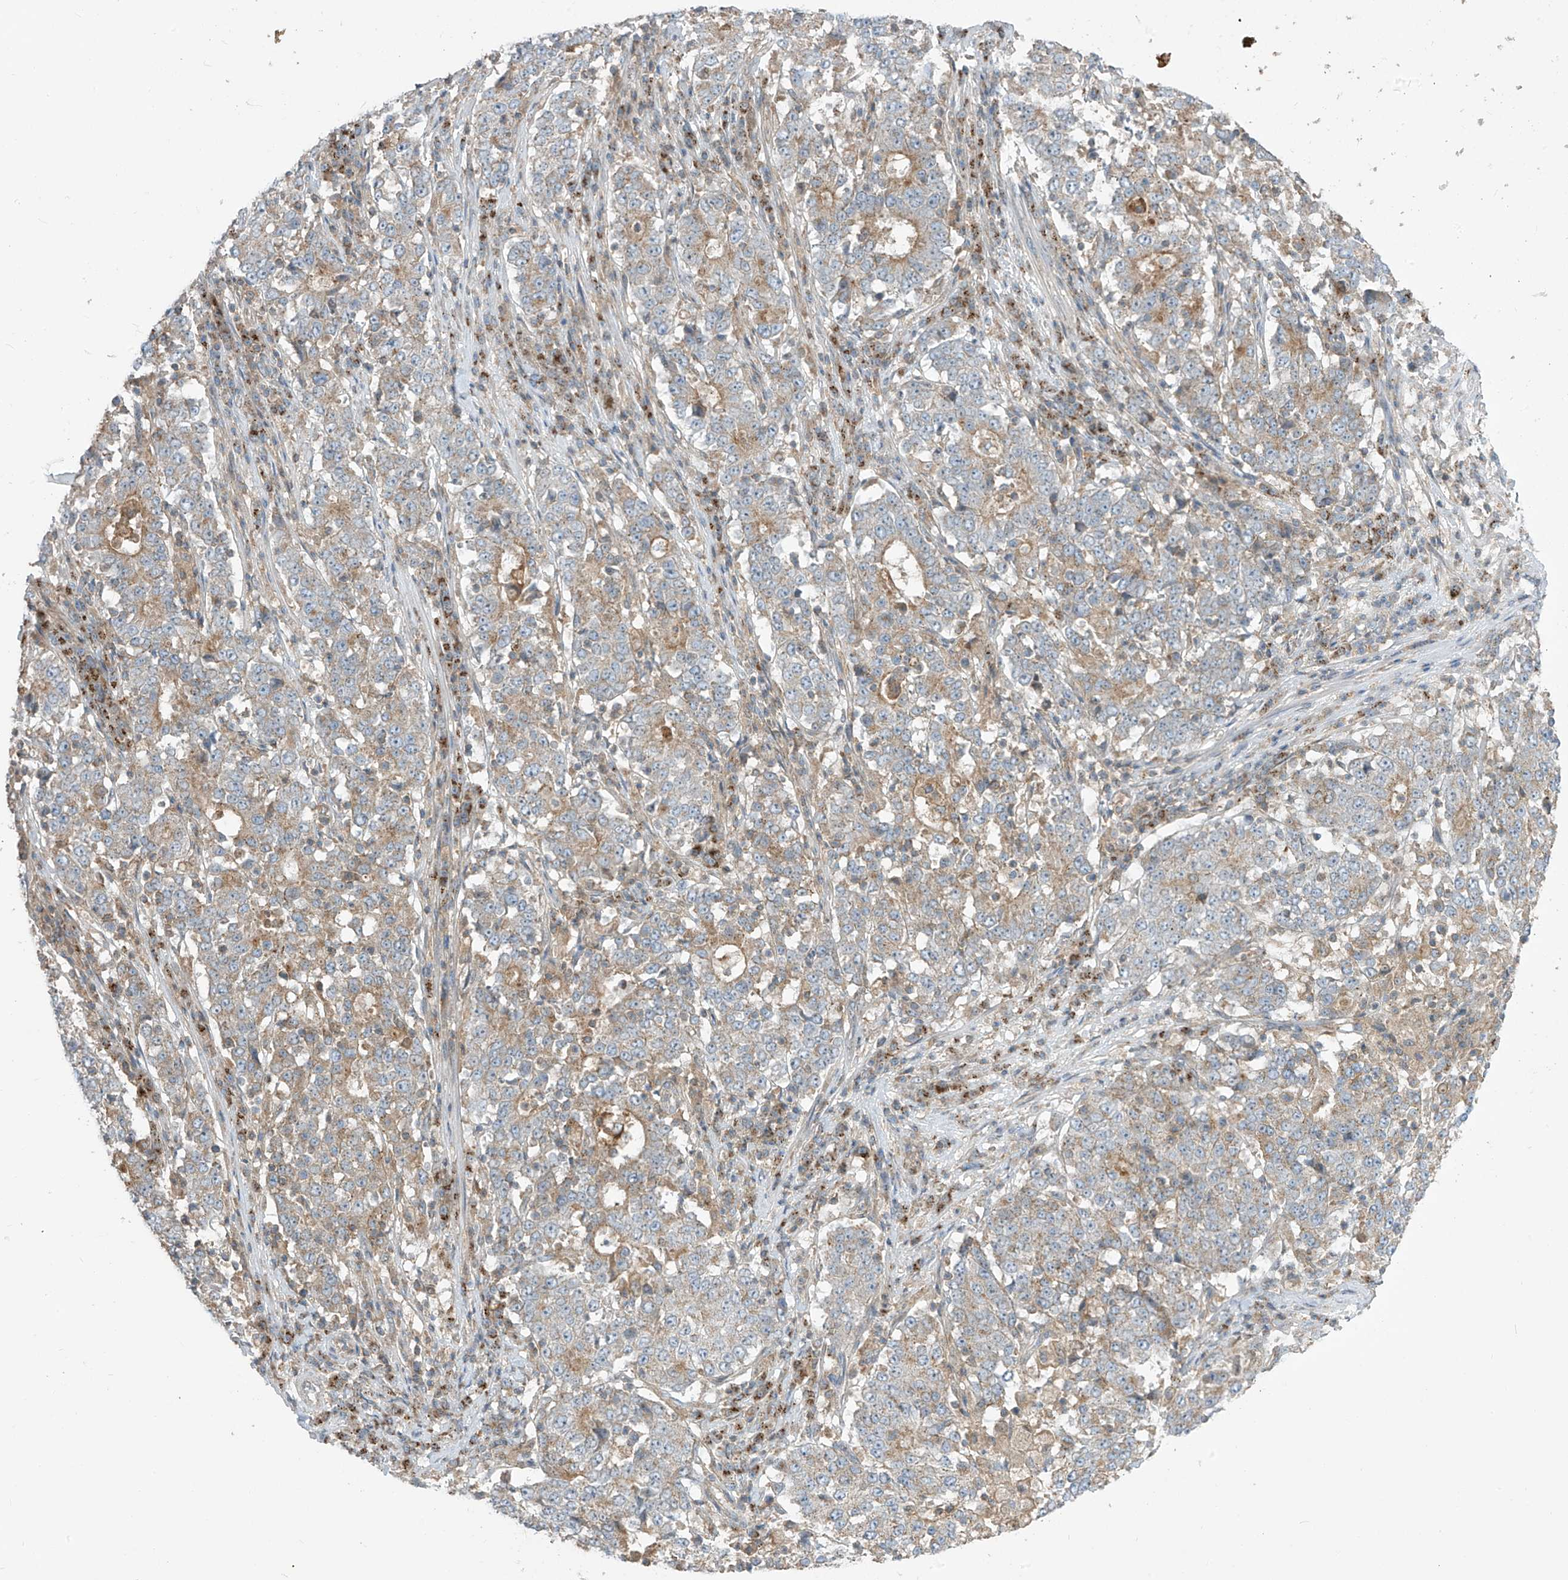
{"staining": {"intensity": "moderate", "quantity": "25%-75%", "location": "cytoplasmic/membranous"}, "tissue": "stomach cancer", "cell_type": "Tumor cells", "image_type": "cancer", "snomed": [{"axis": "morphology", "description": "Adenocarcinoma, NOS"}, {"axis": "topography", "description": "Stomach"}], "caption": "Immunohistochemistry of human stomach adenocarcinoma displays medium levels of moderate cytoplasmic/membranous staining in approximately 25%-75% of tumor cells.", "gene": "PARVG", "patient": {"sex": "male", "age": 59}}